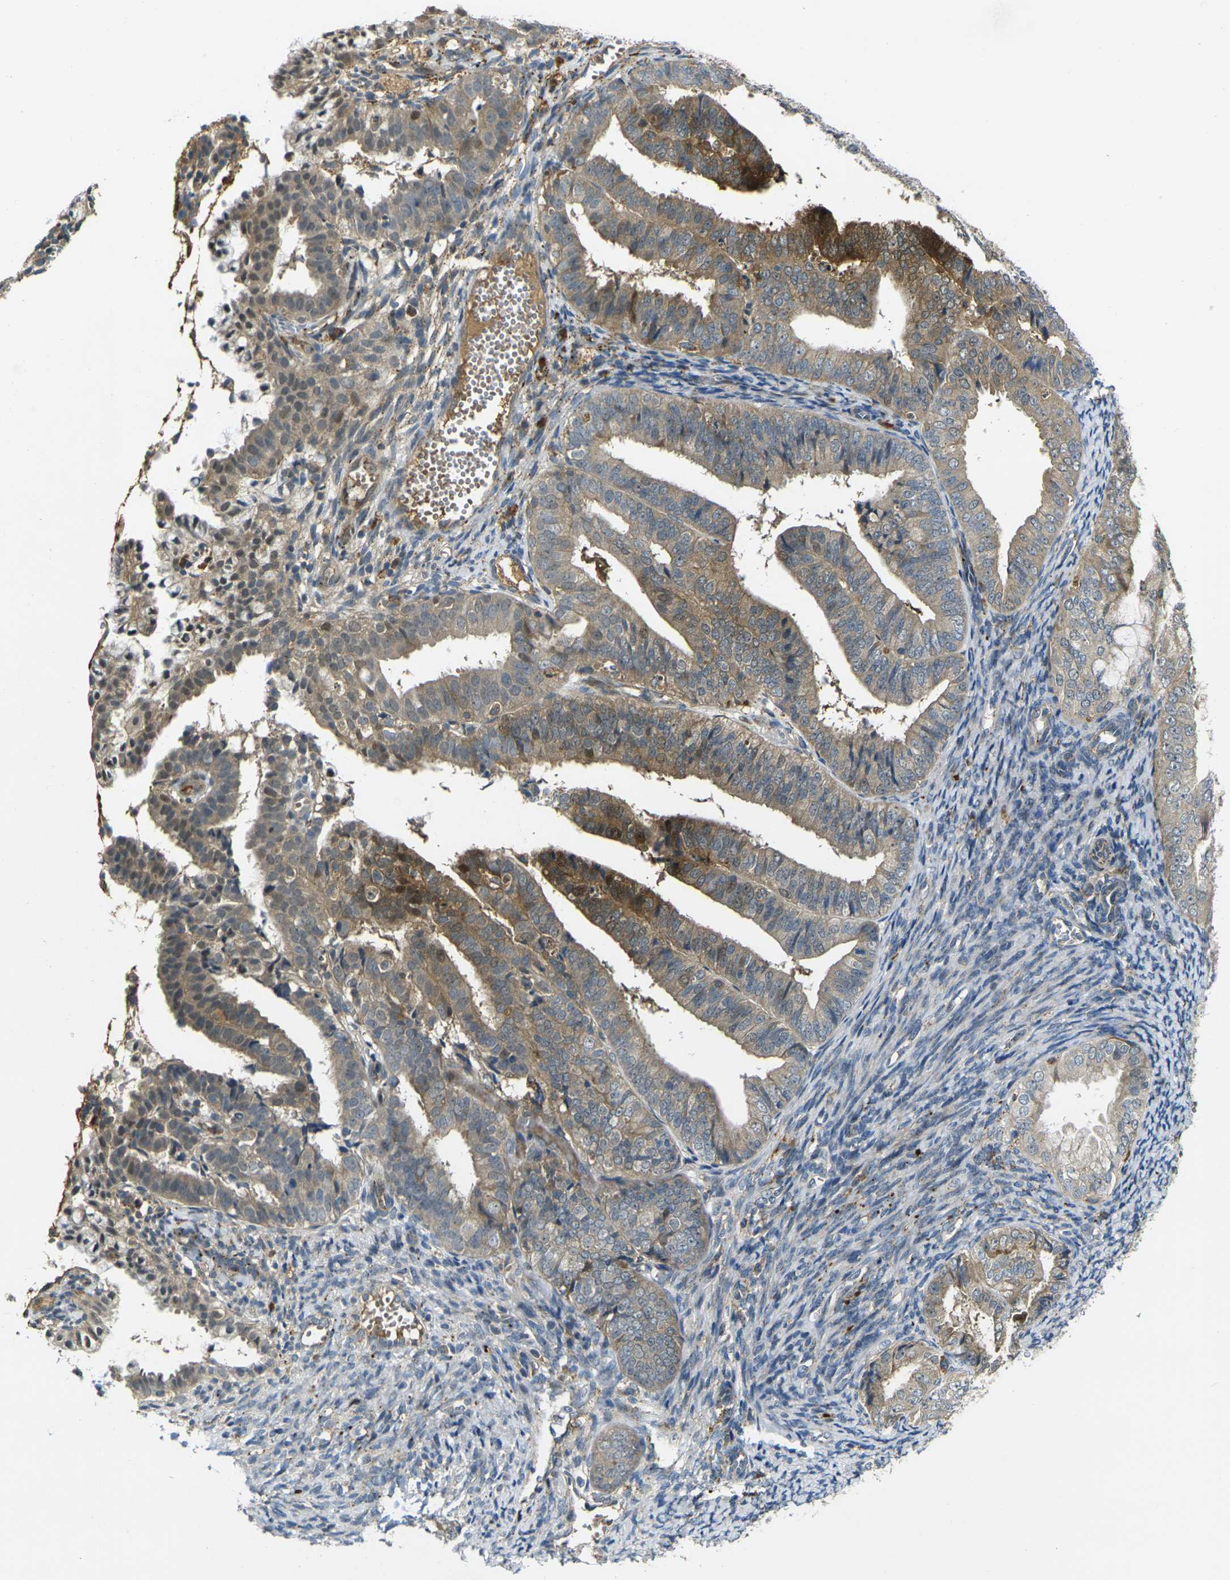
{"staining": {"intensity": "moderate", "quantity": ">75%", "location": "cytoplasmic/membranous"}, "tissue": "endometrial cancer", "cell_type": "Tumor cells", "image_type": "cancer", "snomed": [{"axis": "morphology", "description": "Adenocarcinoma, NOS"}, {"axis": "topography", "description": "Endometrium"}], "caption": "Adenocarcinoma (endometrial) stained with a brown dye demonstrates moderate cytoplasmic/membranous positive positivity in about >75% of tumor cells.", "gene": "PIGL", "patient": {"sex": "female", "age": 63}}